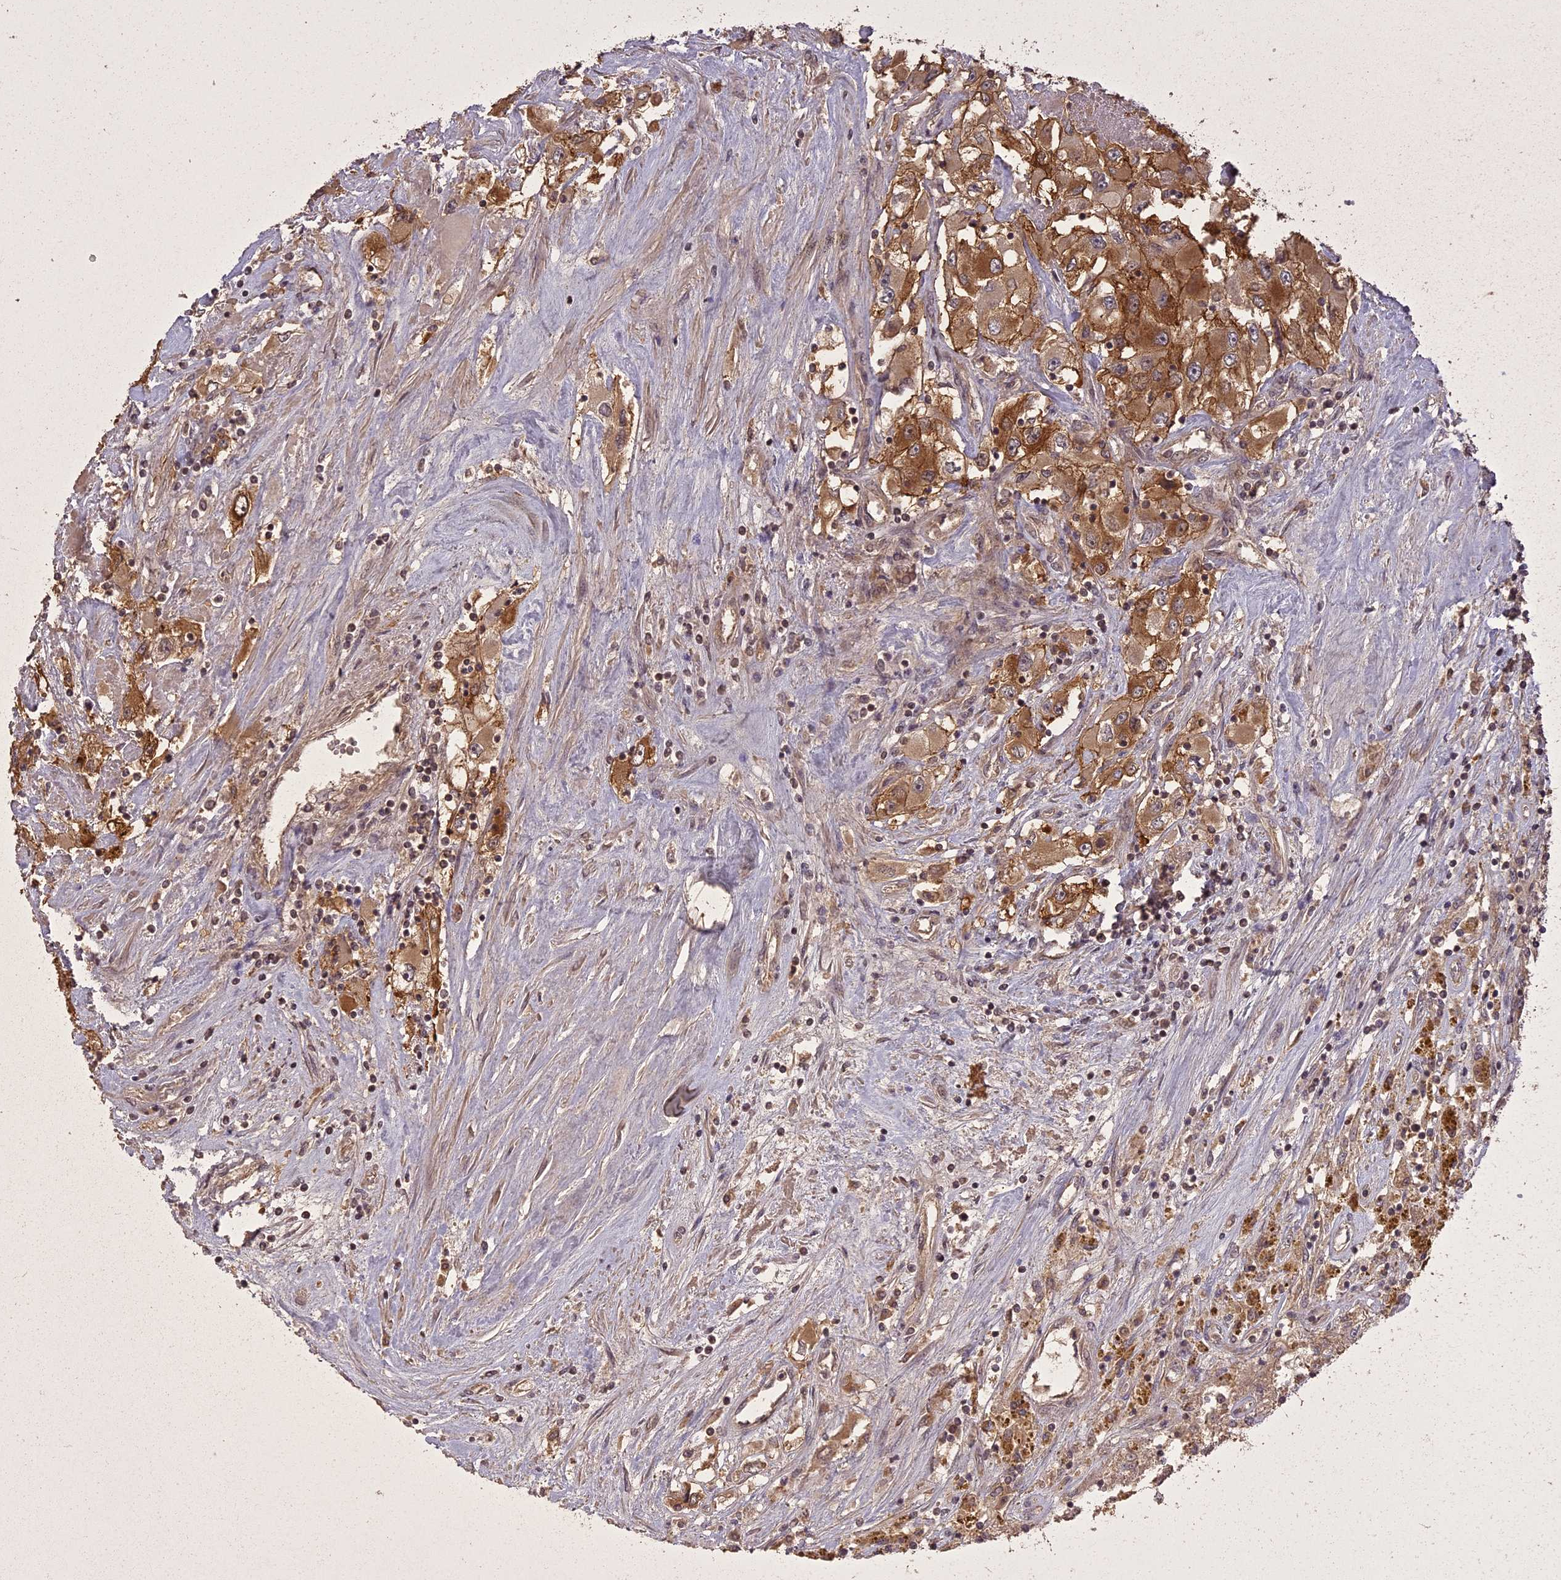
{"staining": {"intensity": "strong", "quantity": ">75%", "location": "cytoplasmic/membranous"}, "tissue": "renal cancer", "cell_type": "Tumor cells", "image_type": "cancer", "snomed": [{"axis": "morphology", "description": "Adenocarcinoma, NOS"}, {"axis": "topography", "description": "Kidney"}], "caption": "IHC of human renal adenocarcinoma demonstrates high levels of strong cytoplasmic/membranous positivity in about >75% of tumor cells.", "gene": "ING5", "patient": {"sex": "female", "age": 52}}